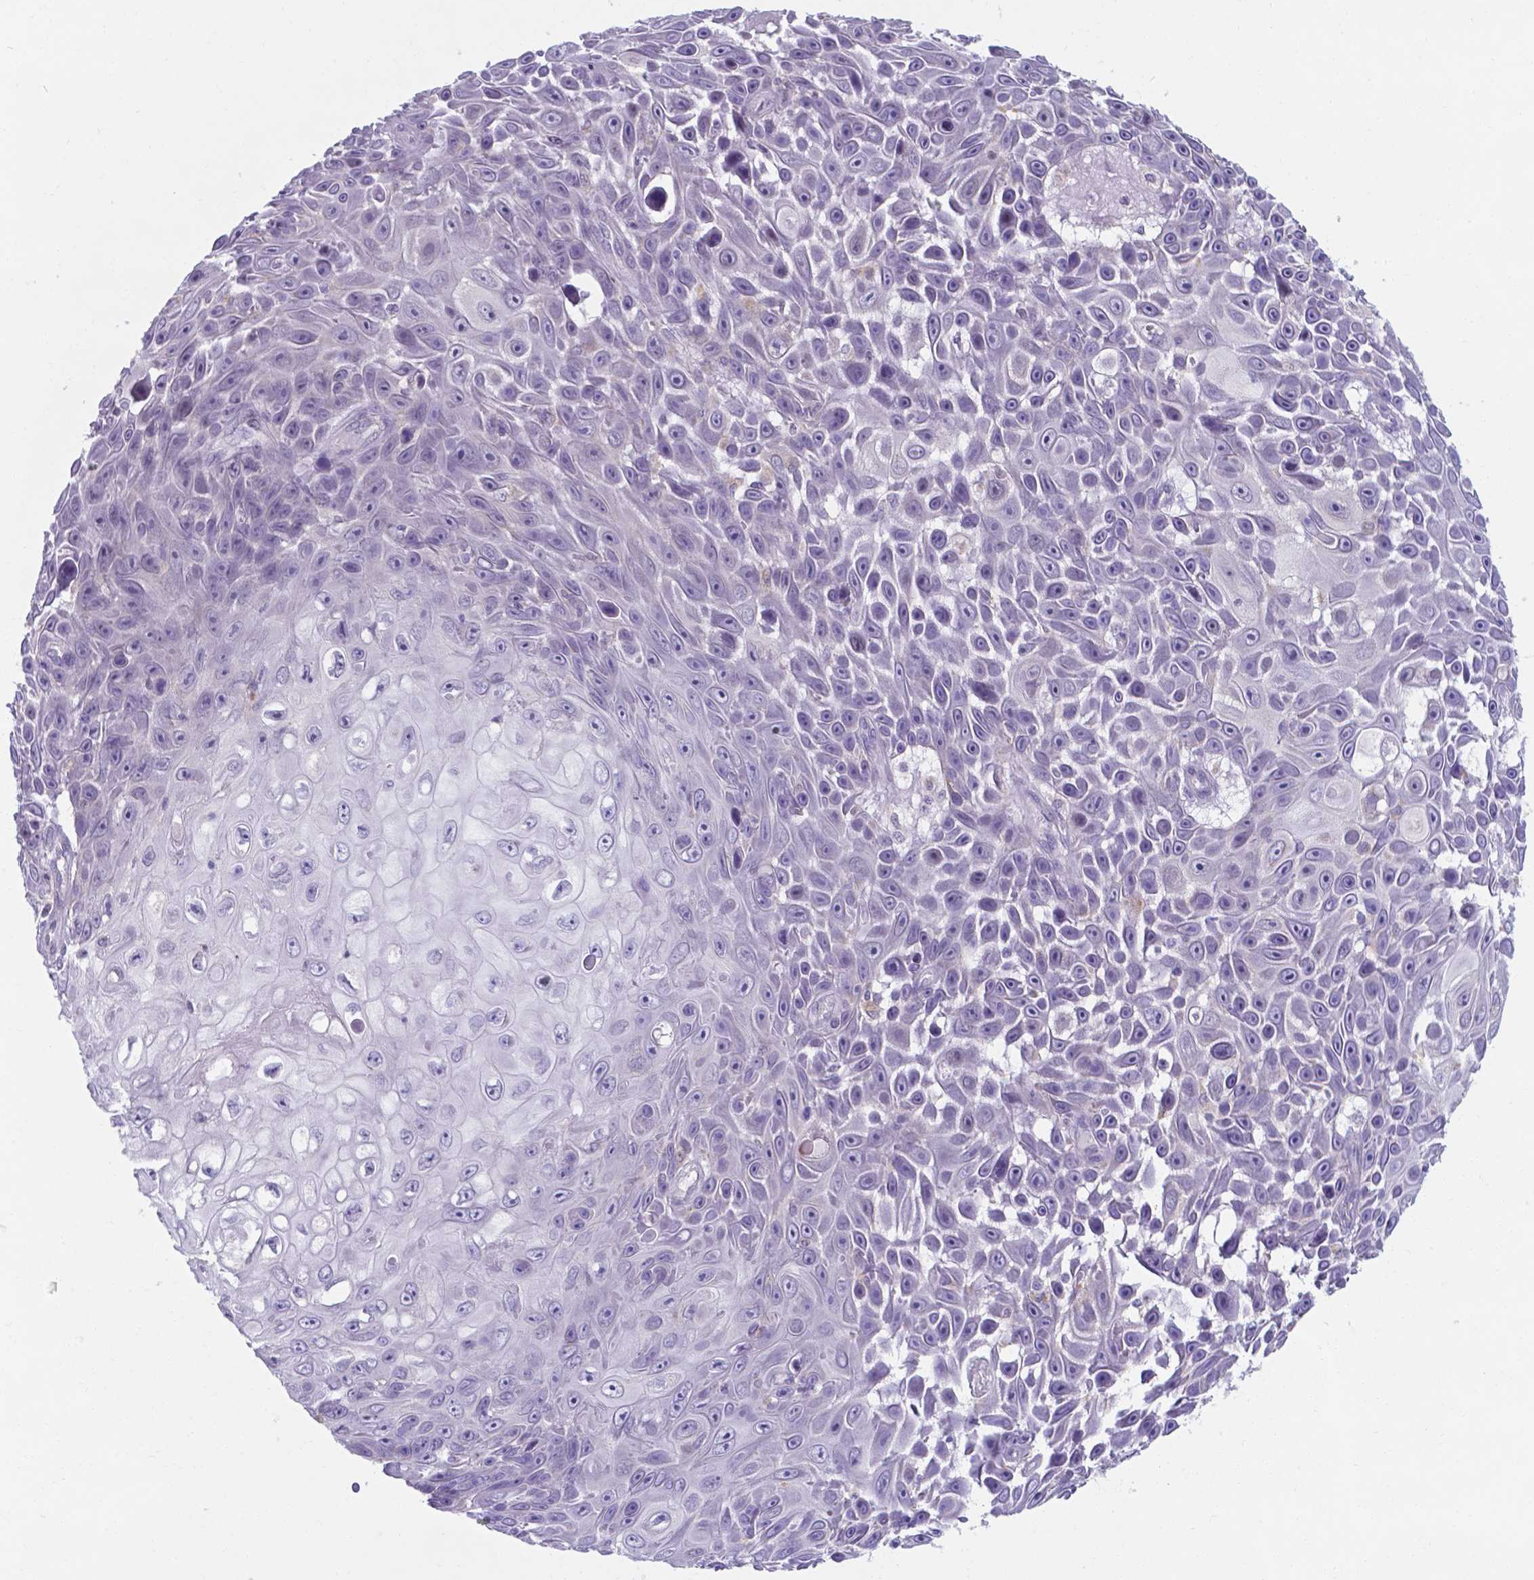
{"staining": {"intensity": "negative", "quantity": "none", "location": "none"}, "tissue": "skin cancer", "cell_type": "Tumor cells", "image_type": "cancer", "snomed": [{"axis": "morphology", "description": "Squamous cell carcinoma, NOS"}, {"axis": "topography", "description": "Skin"}], "caption": "Skin squamous cell carcinoma was stained to show a protein in brown. There is no significant positivity in tumor cells.", "gene": "AP5B1", "patient": {"sex": "male", "age": 82}}